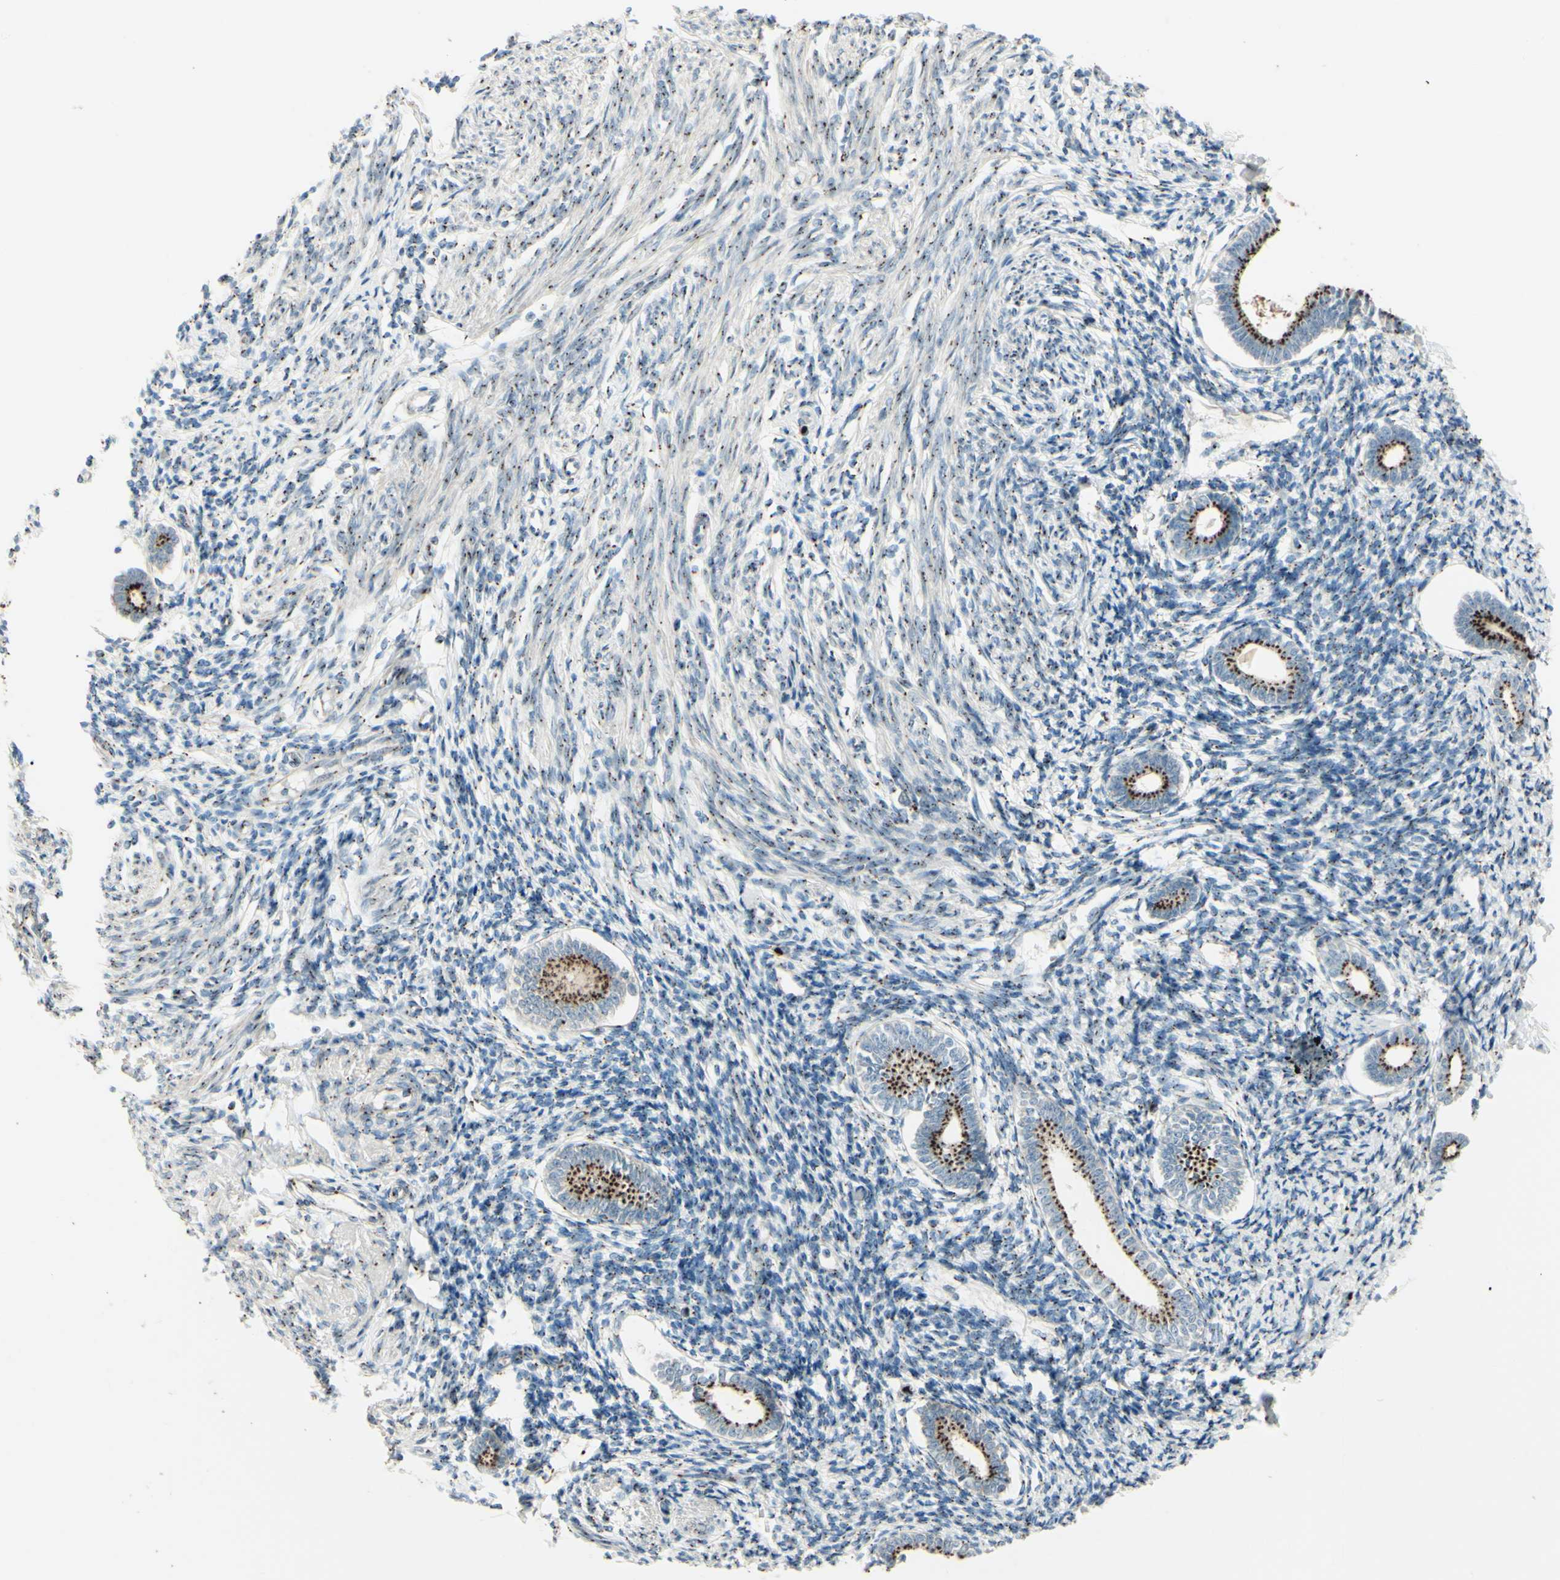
{"staining": {"intensity": "weak", "quantity": "25%-75%", "location": "cytoplasmic/membranous"}, "tissue": "endometrium", "cell_type": "Cells in endometrial stroma", "image_type": "normal", "snomed": [{"axis": "morphology", "description": "Normal tissue, NOS"}, {"axis": "topography", "description": "Endometrium"}], "caption": "High-power microscopy captured an immunohistochemistry micrograph of benign endometrium, revealing weak cytoplasmic/membranous staining in about 25%-75% of cells in endometrial stroma. (Stains: DAB in brown, nuclei in blue, Microscopy: brightfield microscopy at high magnification).", "gene": "BPNT2", "patient": {"sex": "female", "age": 71}}